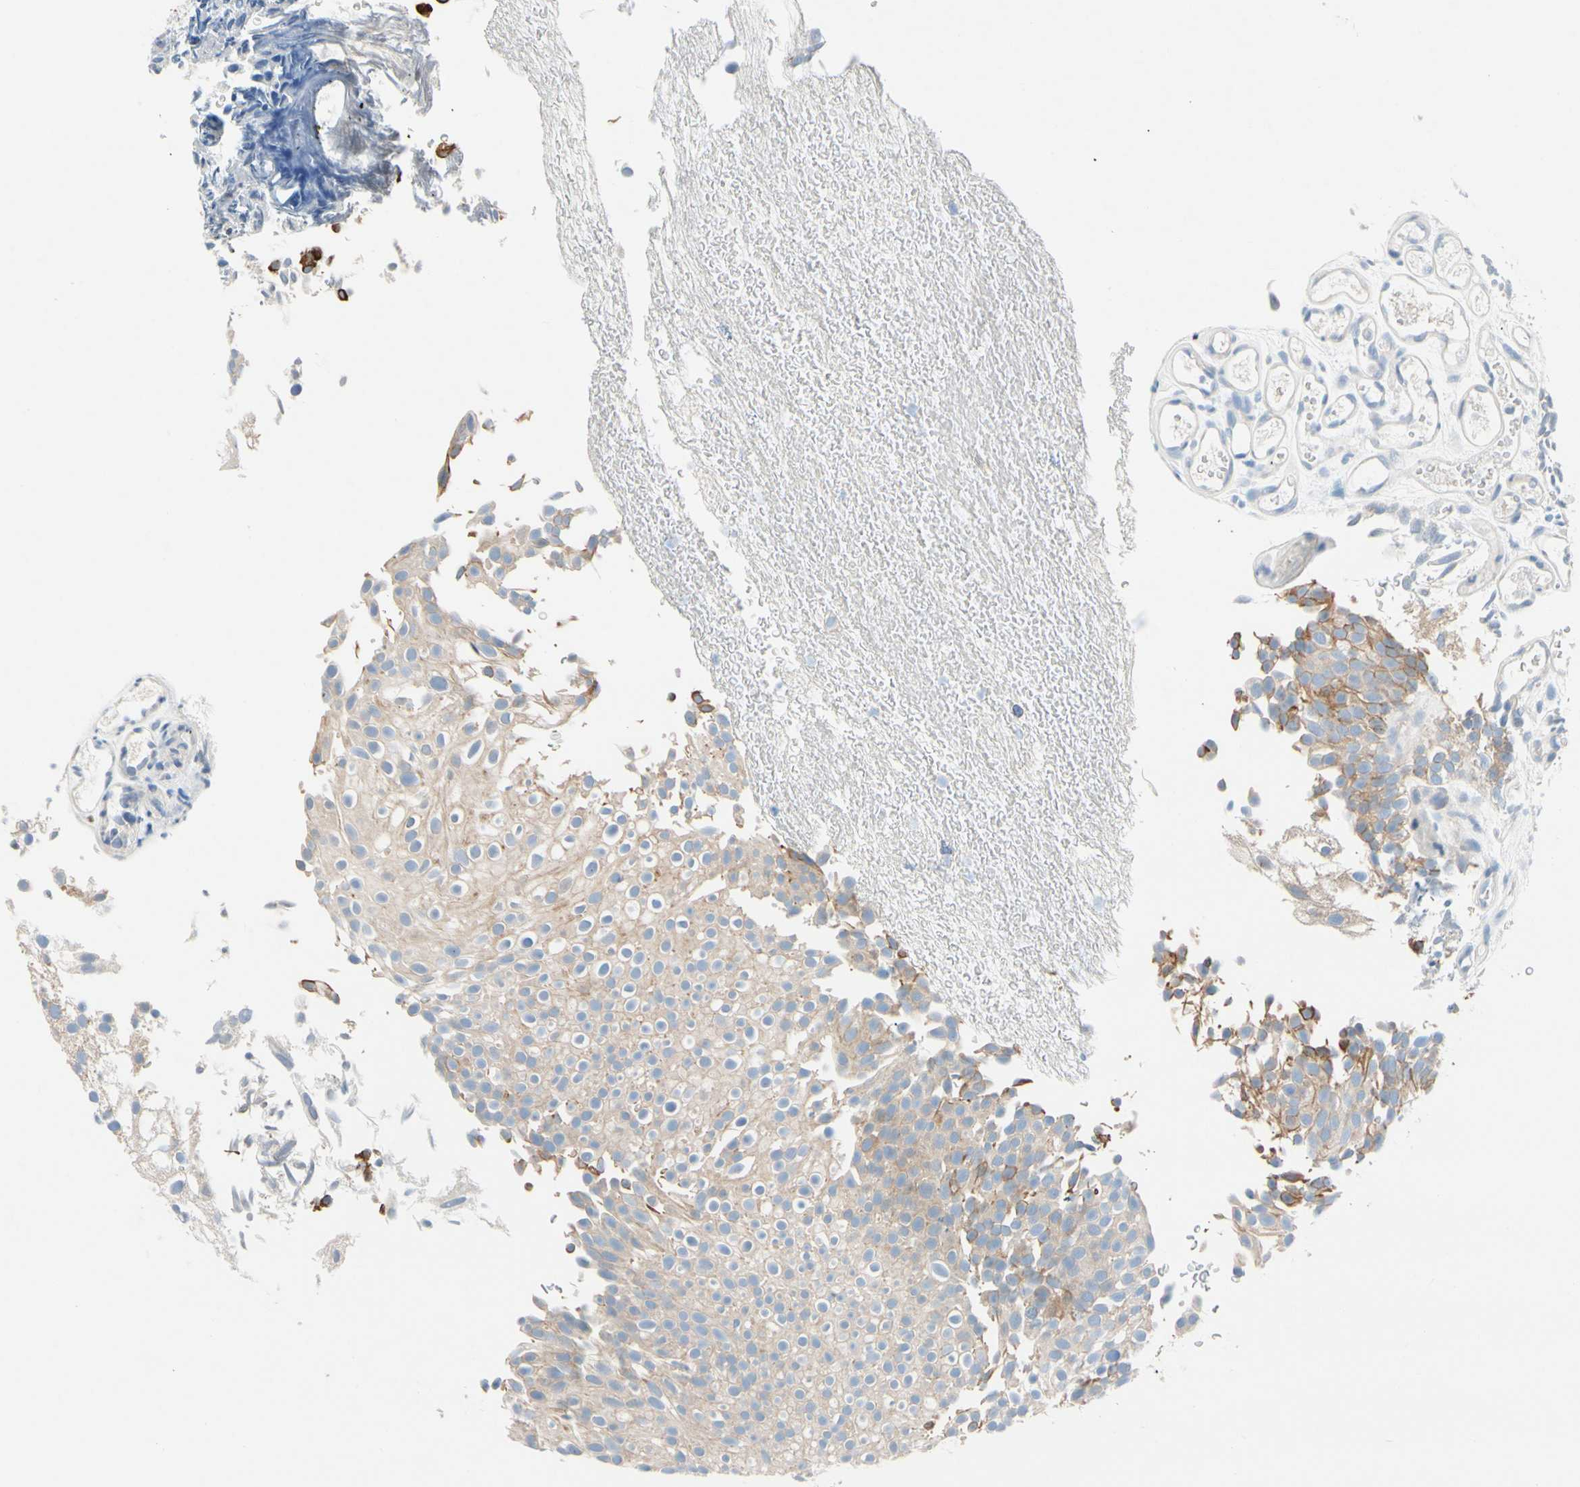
{"staining": {"intensity": "moderate", "quantity": "25%-75%", "location": "cytoplasmic/membranous"}, "tissue": "urothelial cancer", "cell_type": "Tumor cells", "image_type": "cancer", "snomed": [{"axis": "morphology", "description": "Urothelial carcinoma, Low grade"}, {"axis": "topography", "description": "Urinary bladder"}], "caption": "Low-grade urothelial carcinoma tissue reveals moderate cytoplasmic/membranous expression in about 25%-75% of tumor cells", "gene": "ZNF132", "patient": {"sex": "male", "age": 78}}